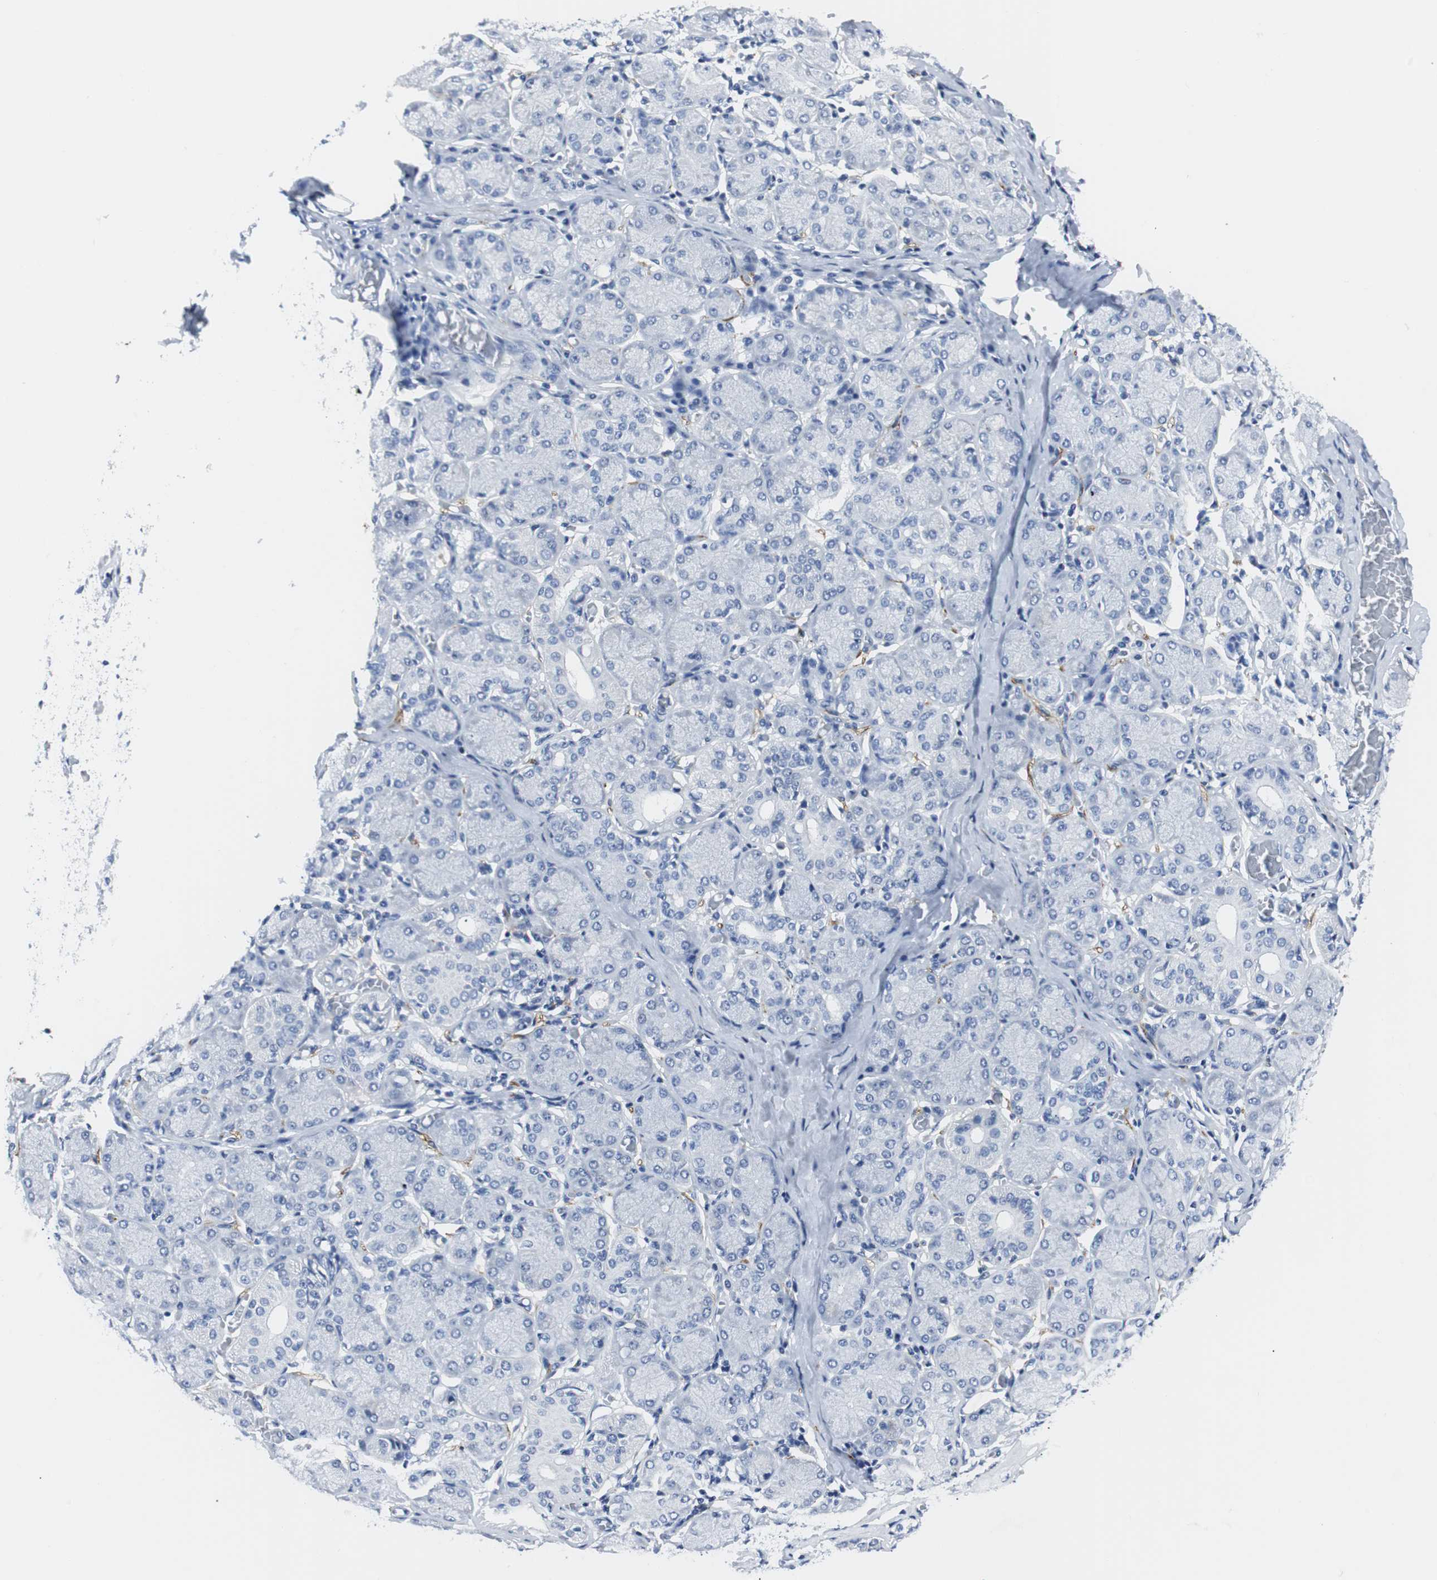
{"staining": {"intensity": "negative", "quantity": "none", "location": "none"}, "tissue": "salivary gland", "cell_type": "Glandular cells", "image_type": "normal", "snomed": [{"axis": "morphology", "description": "Normal tissue, NOS"}, {"axis": "topography", "description": "Salivary gland"}], "caption": "High power microscopy photomicrograph of an immunohistochemistry (IHC) image of normal salivary gland, revealing no significant positivity in glandular cells.", "gene": "GAP43", "patient": {"sex": "female", "age": 24}}